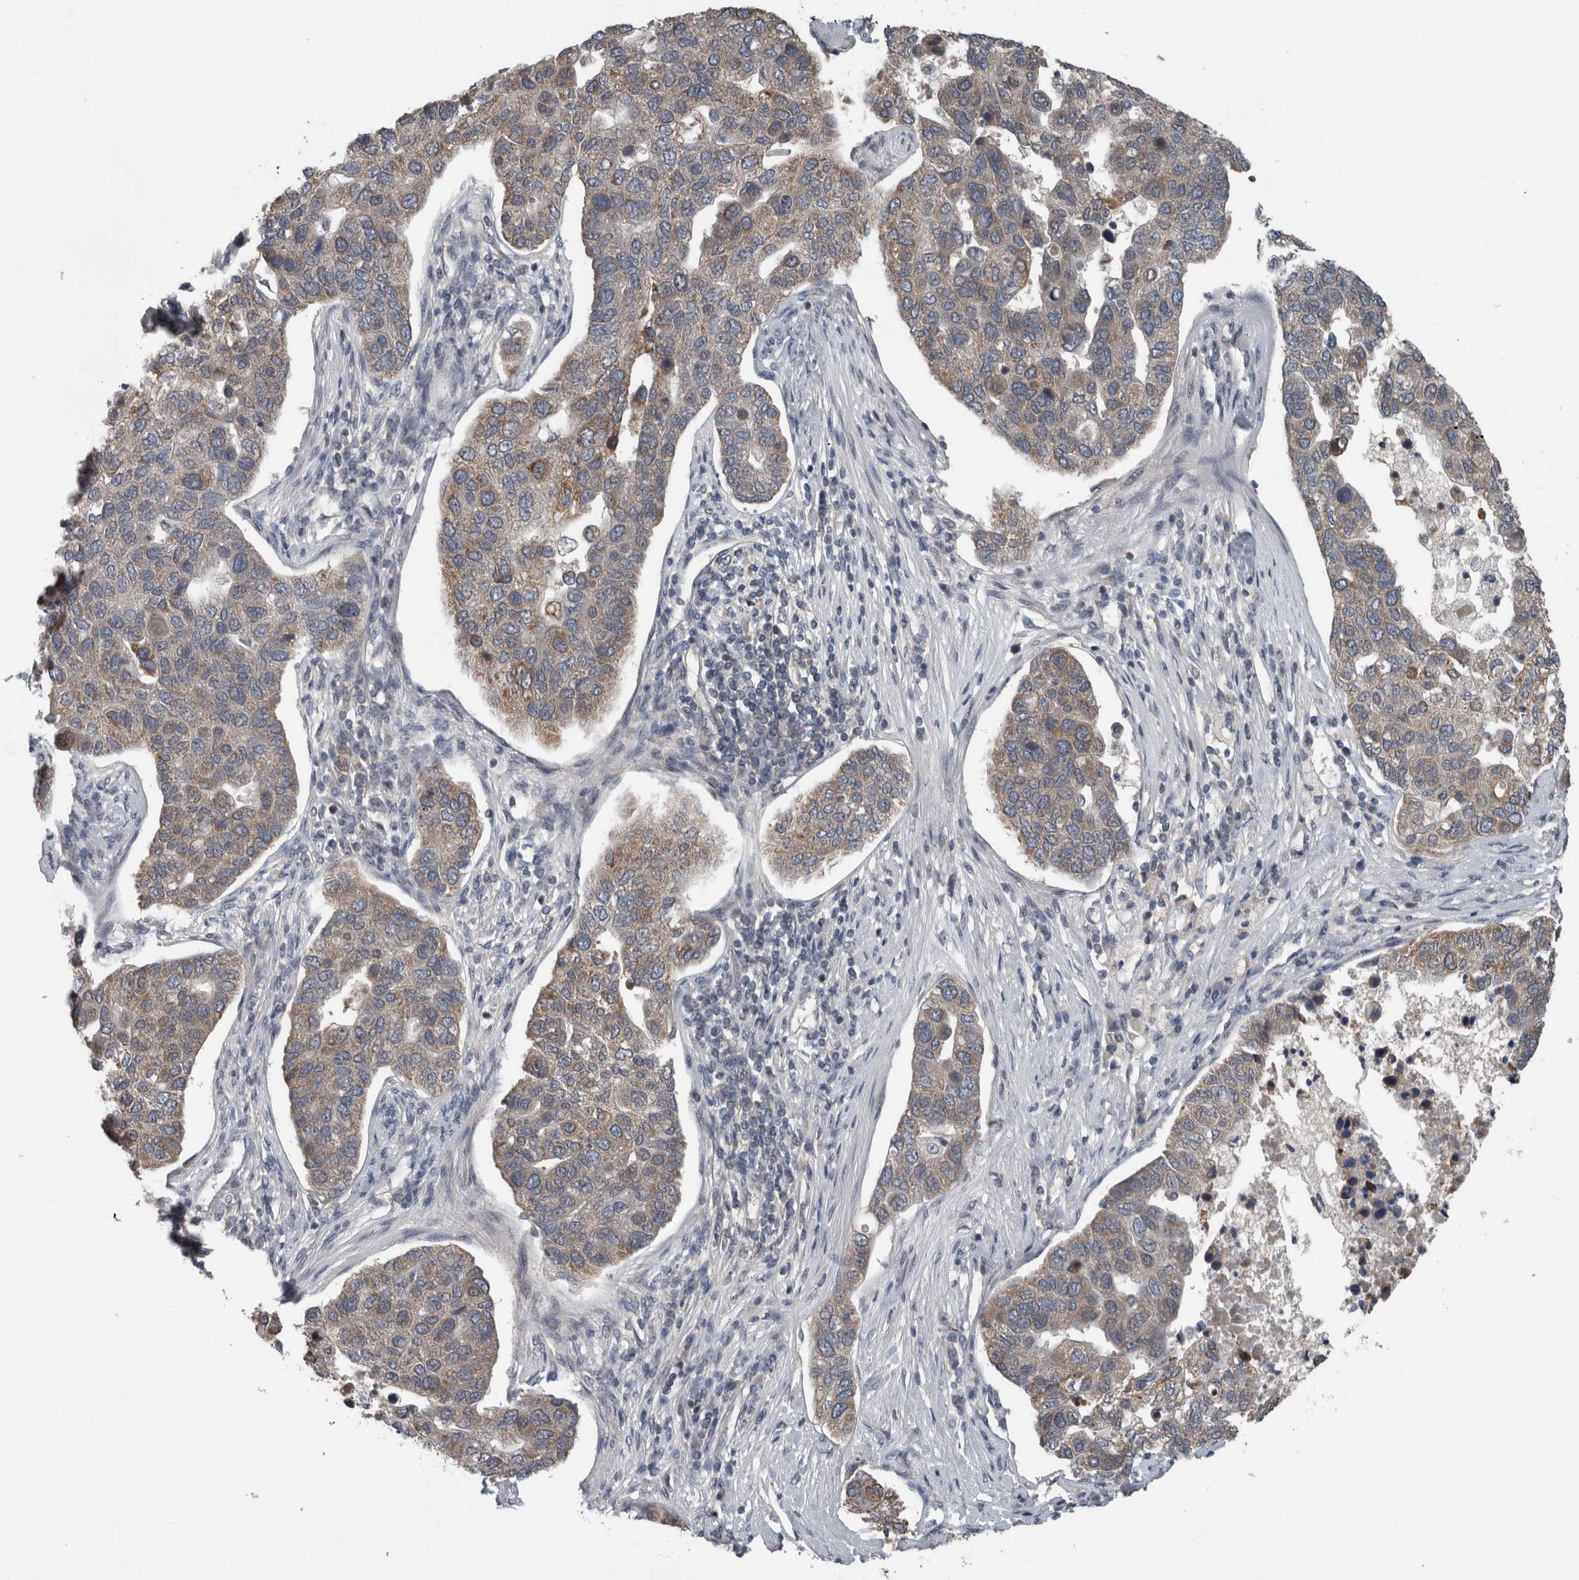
{"staining": {"intensity": "weak", "quantity": "25%-75%", "location": "cytoplasmic/membranous"}, "tissue": "pancreatic cancer", "cell_type": "Tumor cells", "image_type": "cancer", "snomed": [{"axis": "morphology", "description": "Adenocarcinoma, NOS"}, {"axis": "topography", "description": "Pancreas"}], "caption": "An image of human pancreatic cancer stained for a protein displays weak cytoplasmic/membranous brown staining in tumor cells.", "gene": "ENY2", "patient": {"sex": "female", "age": 61}}